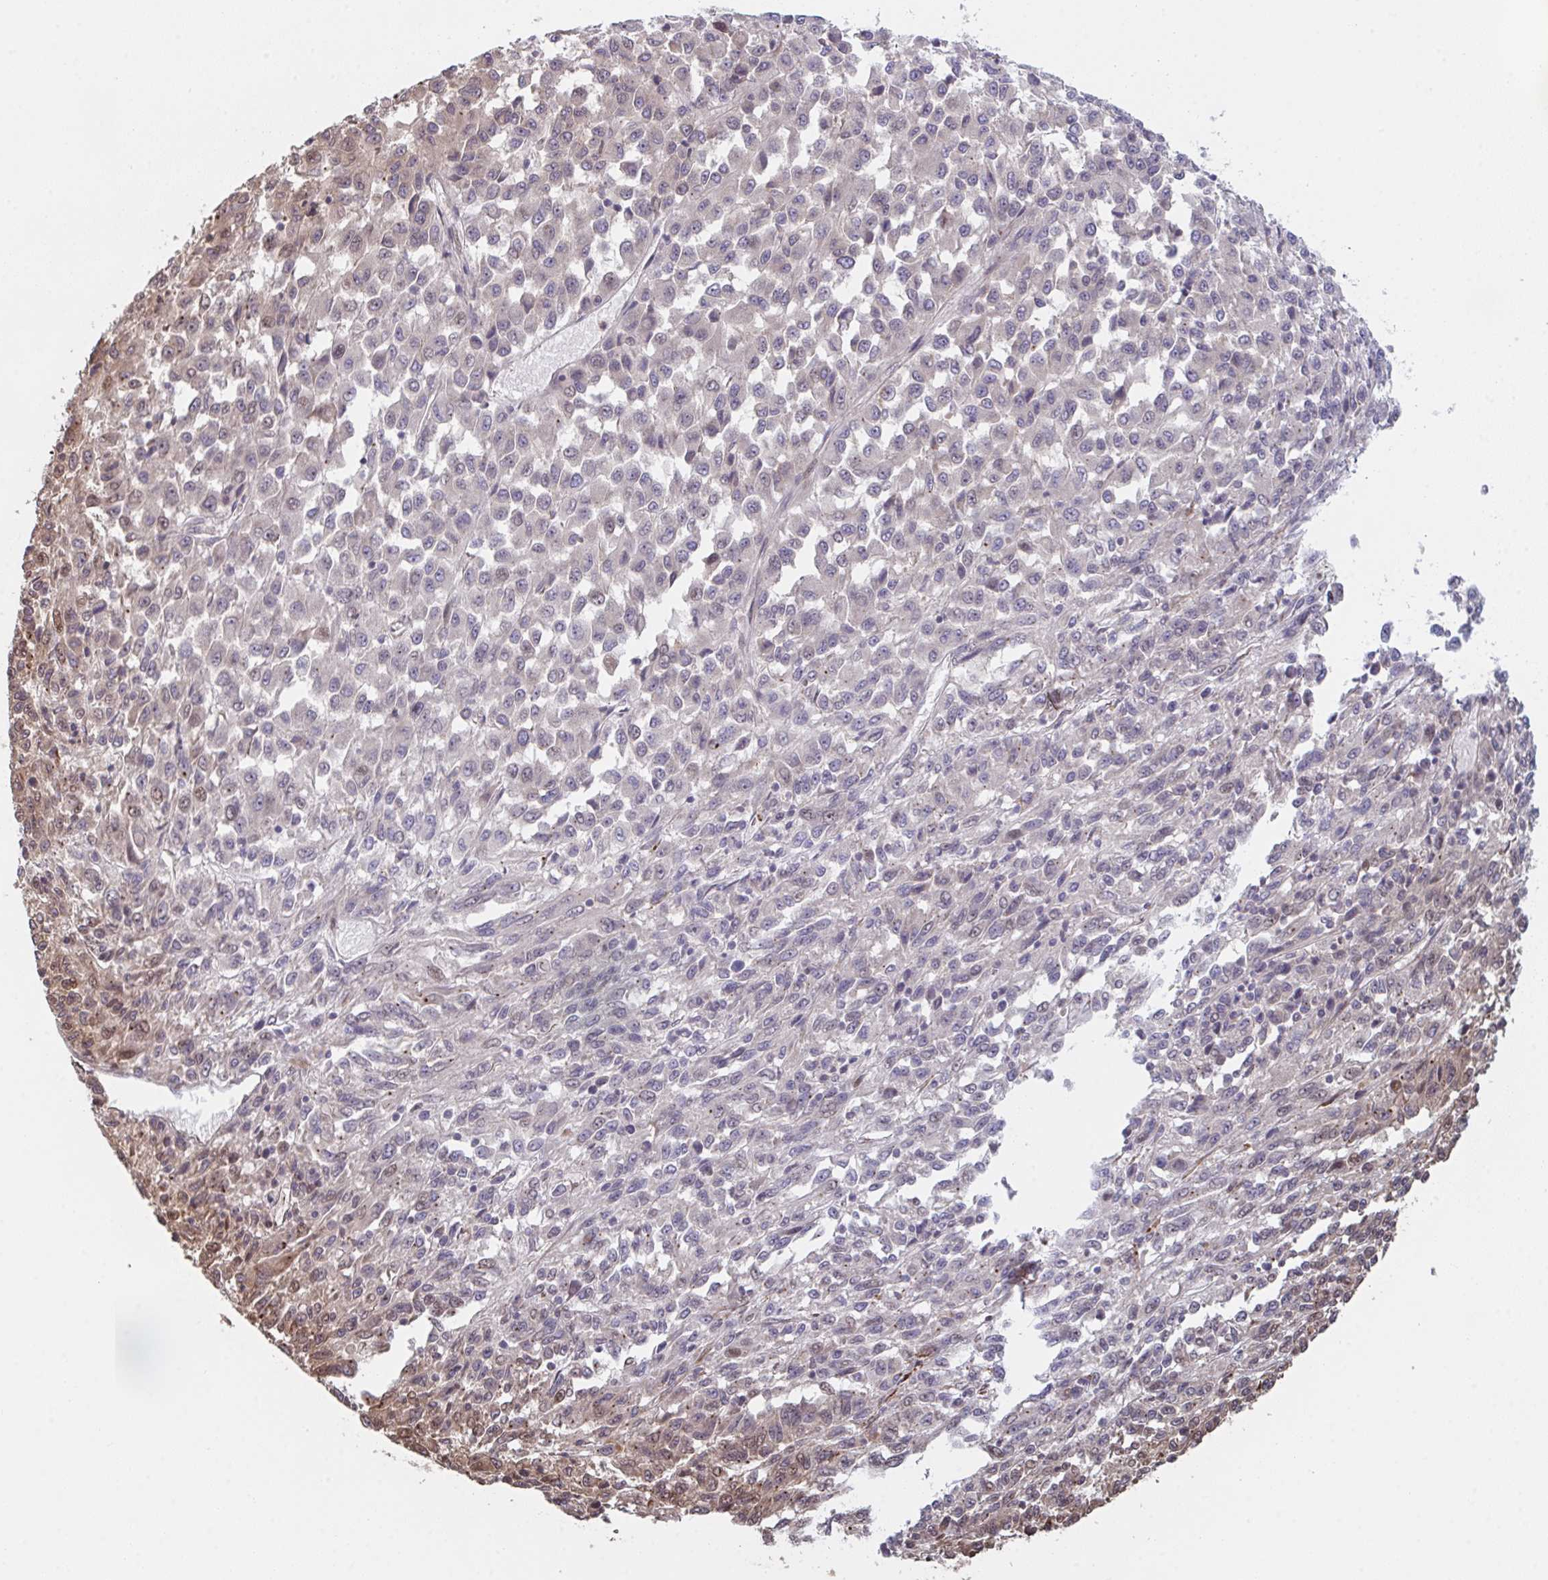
{"staining": {"intensity": "weak", "quantity": "<25%", "location": "nuclear"}, "tissue": "melanoma", "cell_type": "Tumor cells", "image_type": "cancer", "snomed": [{"axis": "morphology", "description": "Malignant melanoma, Metastatic site"}, {"axis": "topography", "description": "Lung"}], "caption": "An IHC histopathology image of malignant melanoma (metastatic site) is shown. There is no staining in tumor cells of malignant melanoma (metastatic site).", "gene": "RBM18", "patient": {"sex": "male", "age": 64}}